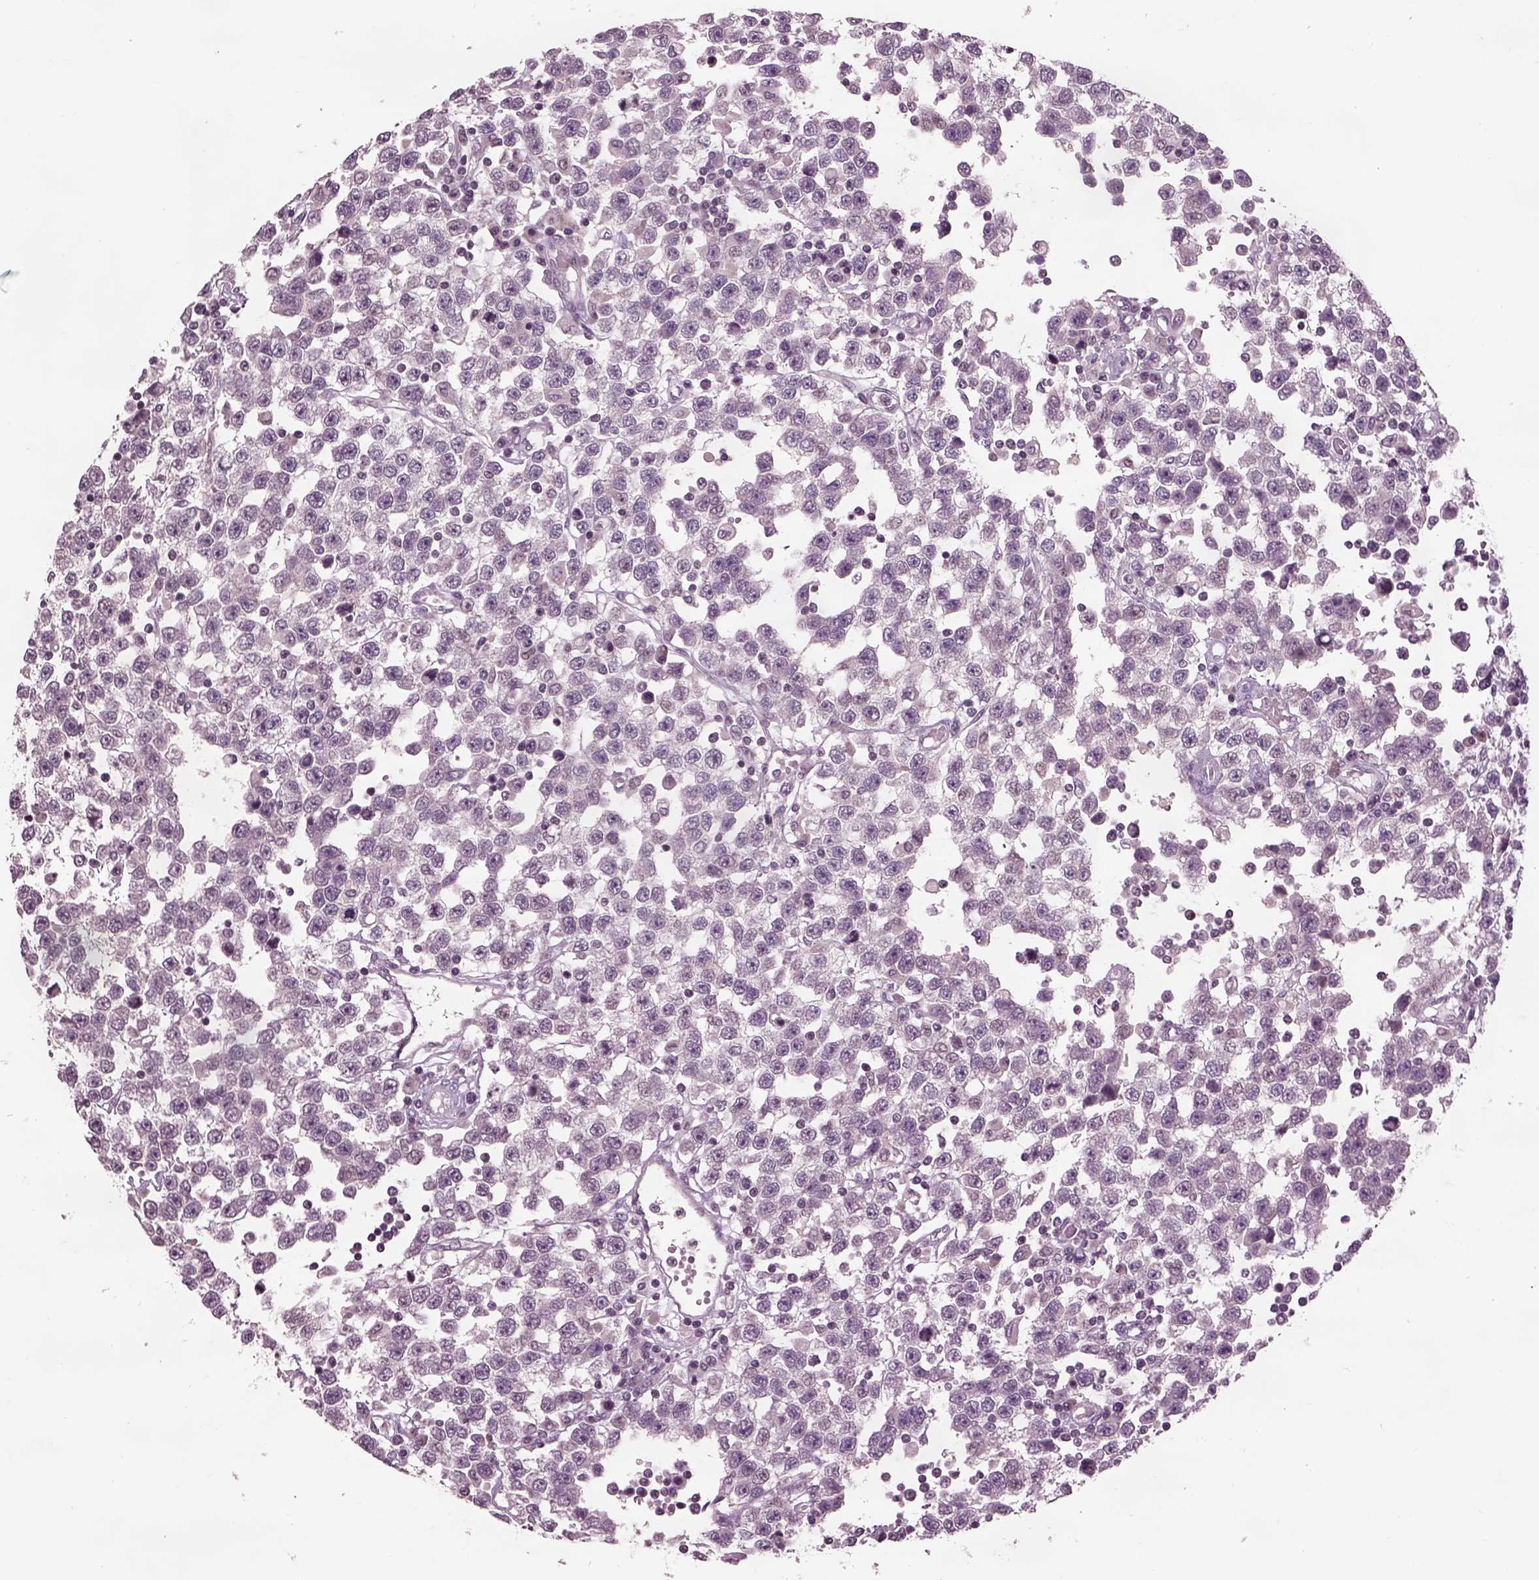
{"staining": {"intensity": "negative", "quantity": "none", "location": "none"}, "tissue": "testis cancer", "cell_type": "Tumor cells", "image_type": "cancer", "snomed": [{"axis": "morphology", "description": "Seminoma, NOS"}, {"axis": "topography", "description": "Testis"}], "caption": "Immunohistochemical staining of testis cancer (seminoma) exhibits no significant expression in tumor cells.", "gene": "CHGB", "patient": {"sex": "male", "age": 34}}